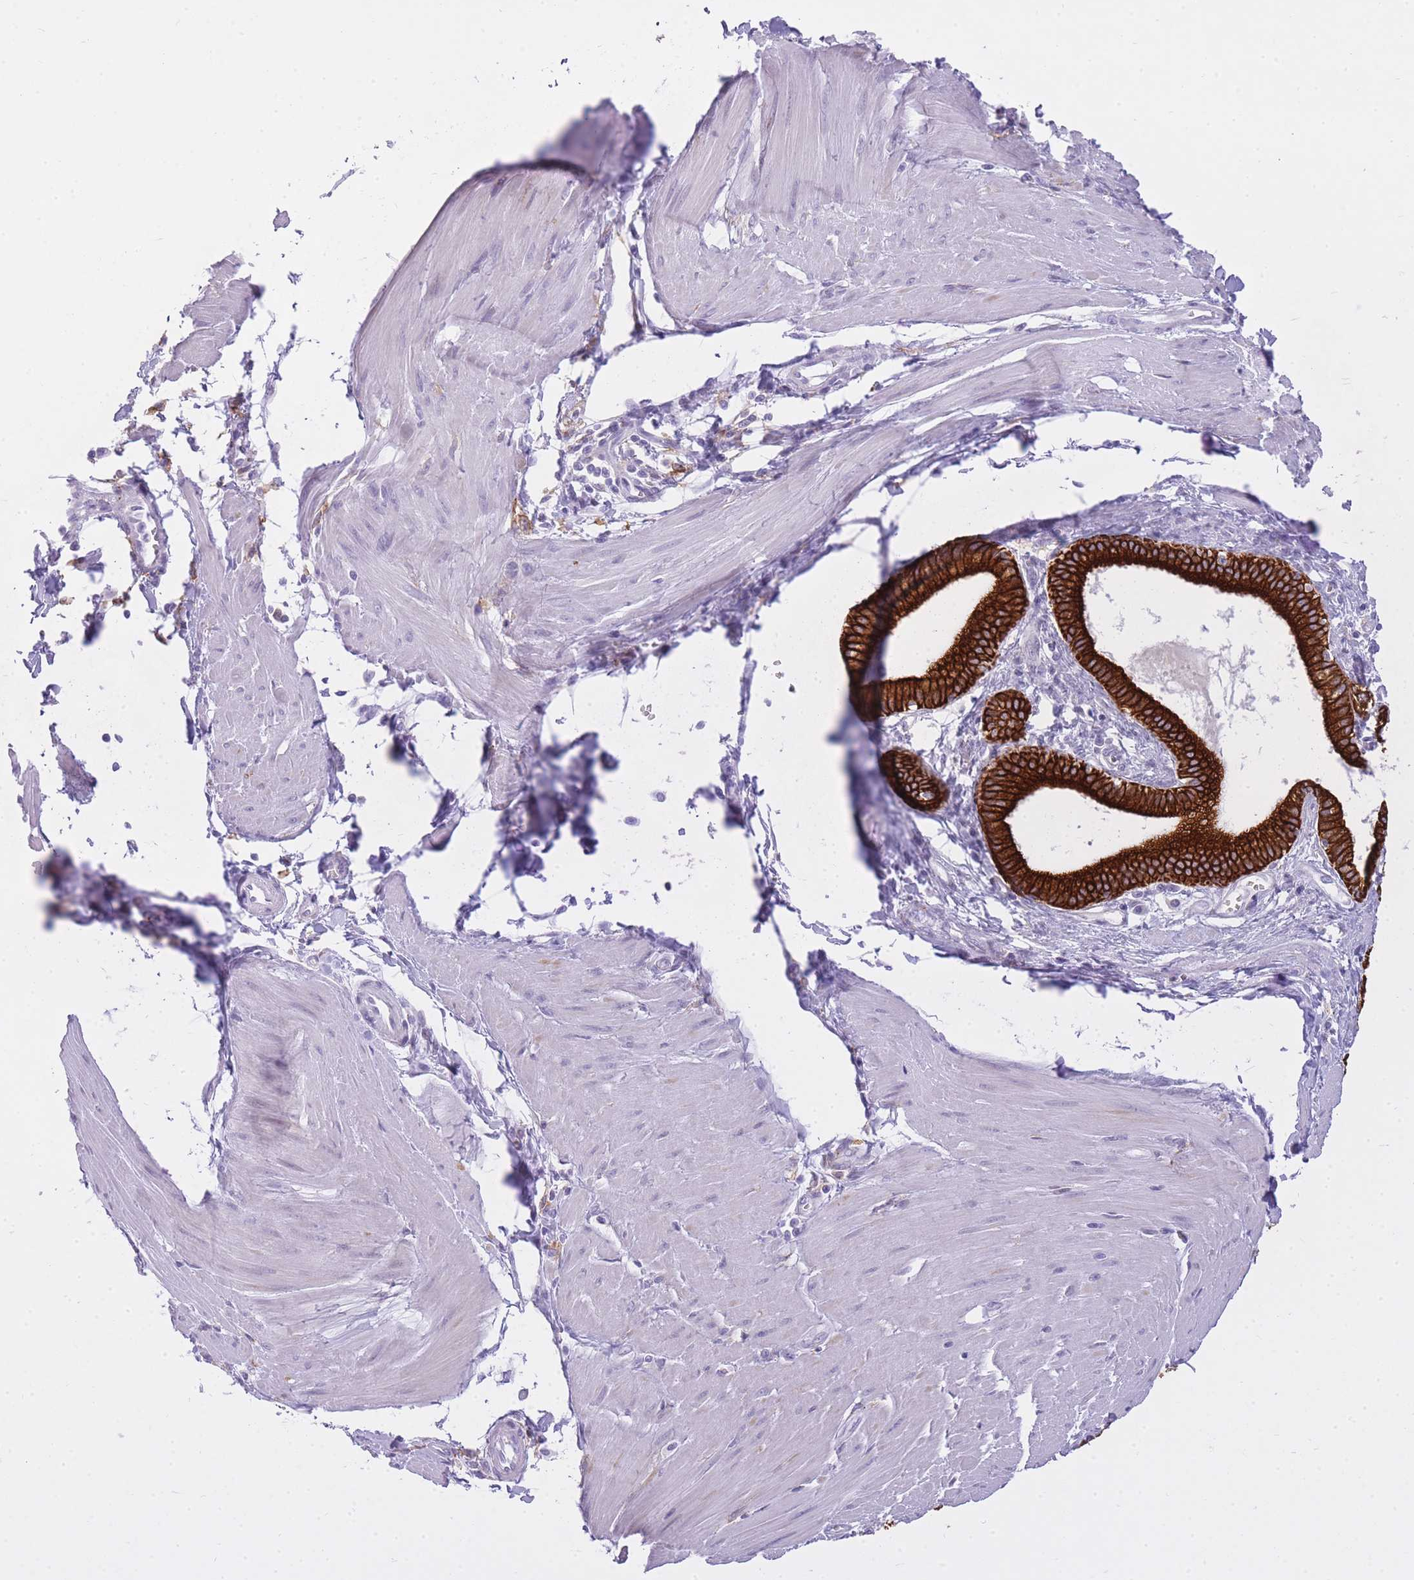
{"staining": {"intensity": "strong", "quantity": ">75%", "location": "cytoplasmic/membranous"}, "tissue": "pancreatic cancer", "cell_type": "Tumor cells", "image_type": "cancer", "snomed": [{"axis": "morphology", "description": "Adenocarcinoma, NOS"}, {"axis": "topography", "description": "Pancreas"}], "caption": "Immunohistochemistry (IHC) histopathology image of neoplastic tissue: human adenocarcinoma (pancreatic) stained using immunohistochemistry (IHC) displays high levels of strong protein expression localized specifically in the cytoplasmic/membranous of tumor cells, appearing as a cytoplasmic/membranous brown color.", "gene": "RADX", "patient": {"sex": "male", "age": 78}}